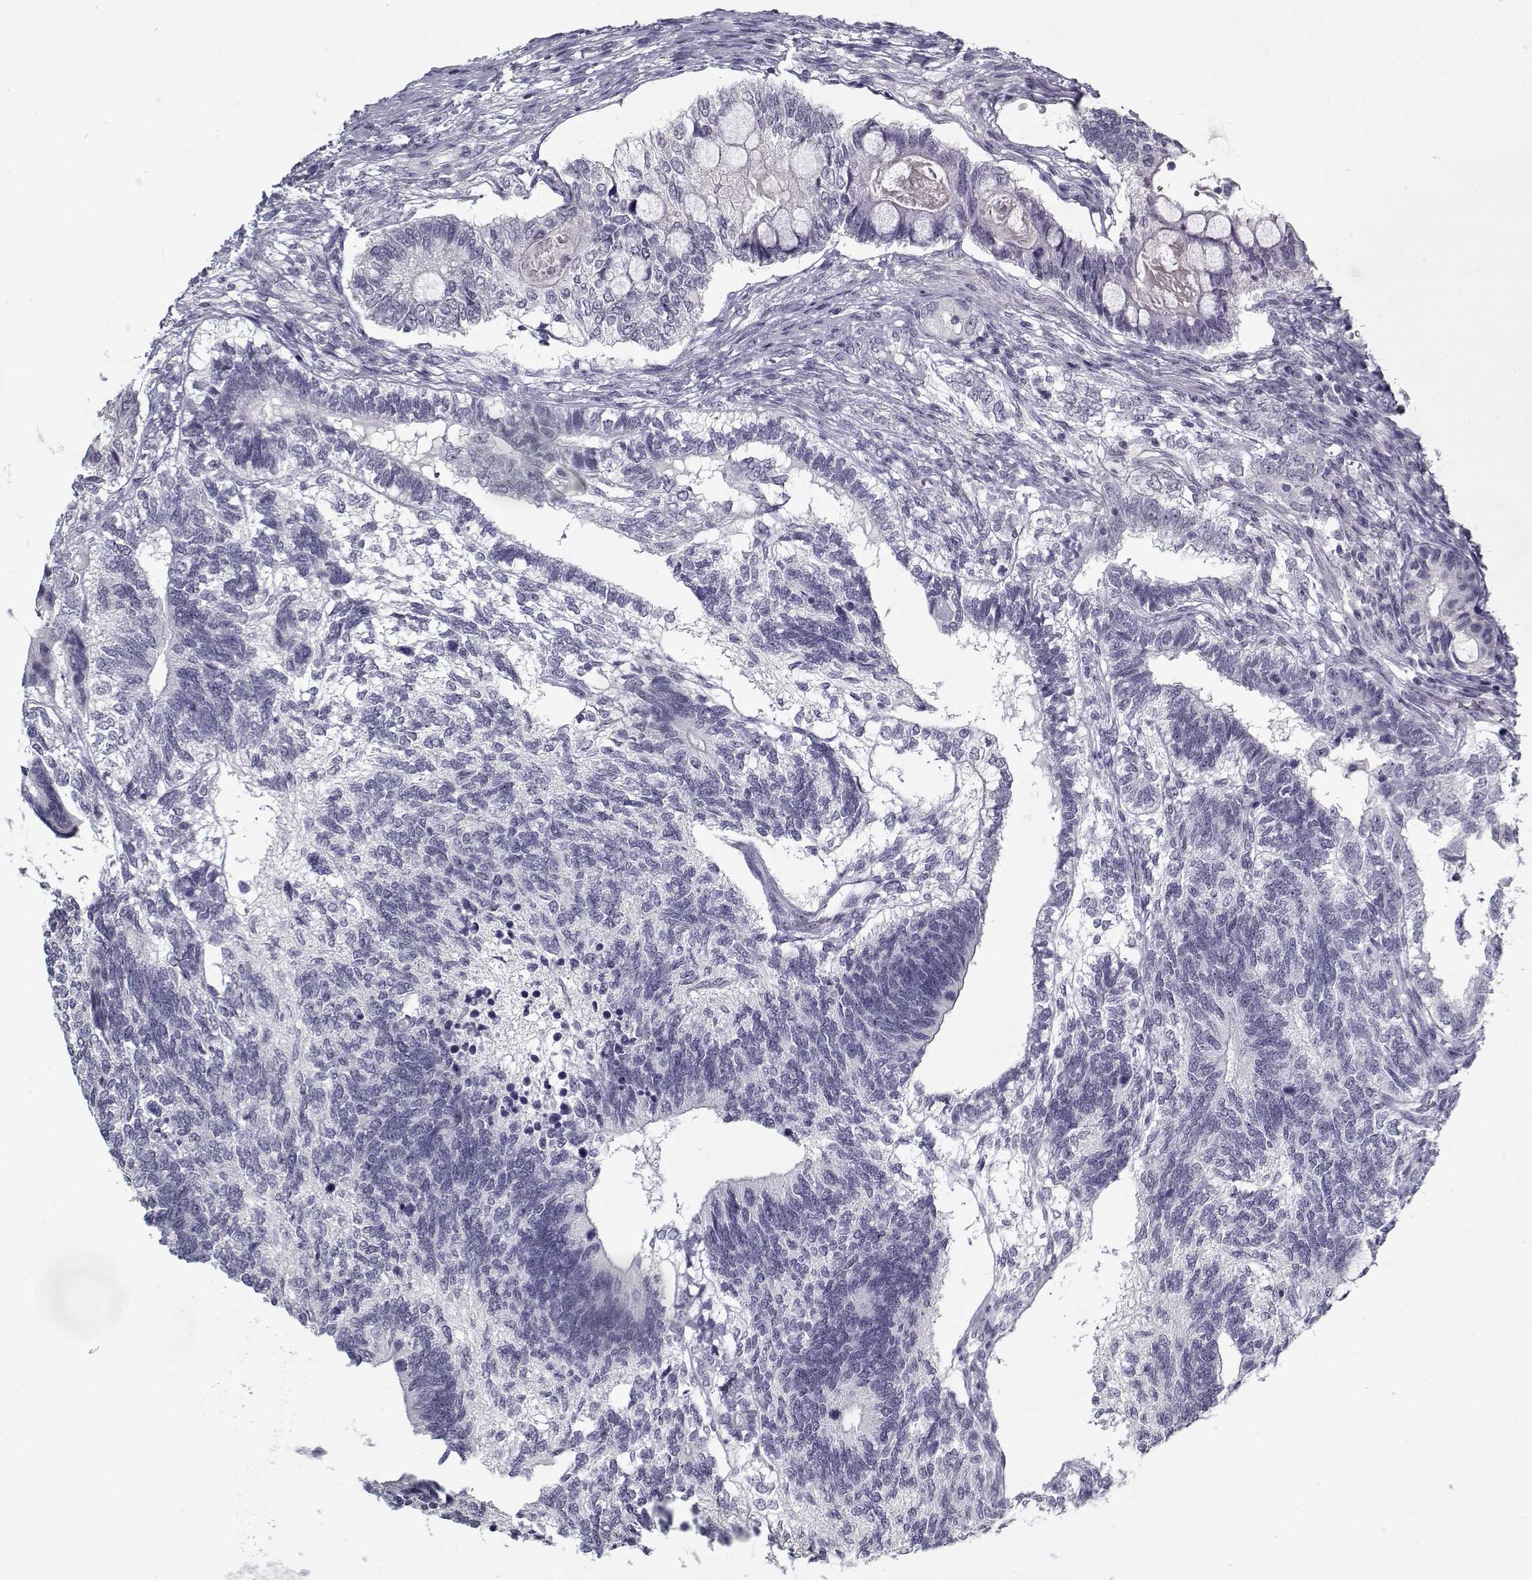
{"staining": {"intensity": "negative", "quantity": "none", "location": "none"}, "tissue": "testis cancer", "cell_type": "Tumor cells", "image_type": "cancer", "snomed": [{"axis": "morphology", "description": "Seminoma, NOS"}, {"axis": "morphology", "description": "Carcinoma, Embryonal, NOS"}, {"axis": "topography", "description": "Testis"}], "caption": "Tumor cells show no significant protein expression in testis cancer (seminoma). Brightfield microscopy of IHC stained with DAB (brown) and hematoxylin (blue), captured at high magnification.", "gene": "RNF32", "patient": {"sex": "male", "age": 41}}